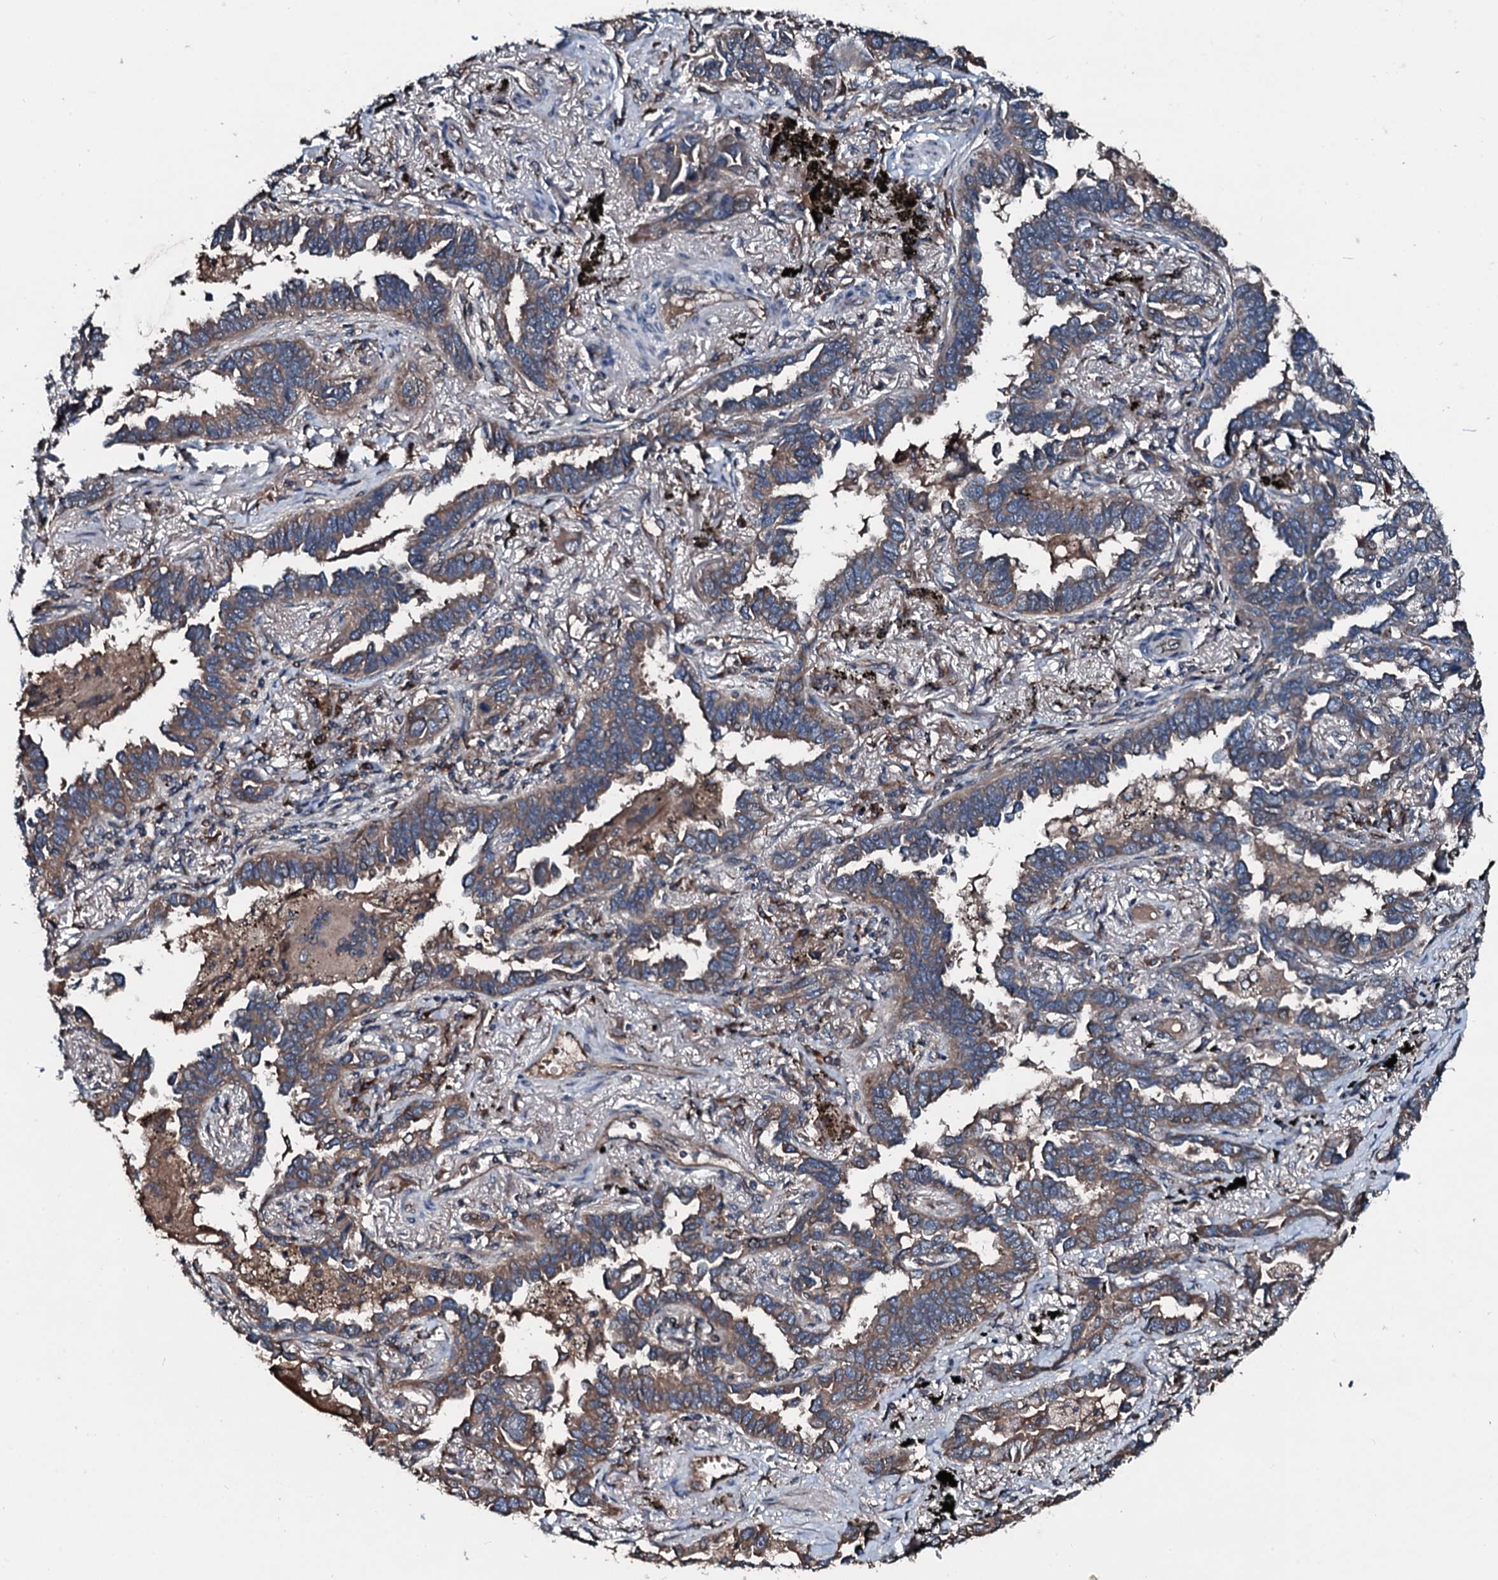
{"staining": {"intensity": "moderate", "quantity": ">75%", "location": "cytoplasmic/membranous"}, "tissue": "lung cancer", "cell_type": "Tumor cells", "image_type": "cancer", "snomed": [{"axis": "morphology", "description": "Adenocarcinoma, NOS"}, {"axis": "topography", "description": "Lung"}], "caption": "This image demonstrates immunohistochemistry (IHC) staining of human adenocarcinoma (lung), with medium moderate cytoplasmic/membranous staining in about >75% of tumor cells.", "gene": "AARS1", "patient": {"sex": "male", "age": 67}}